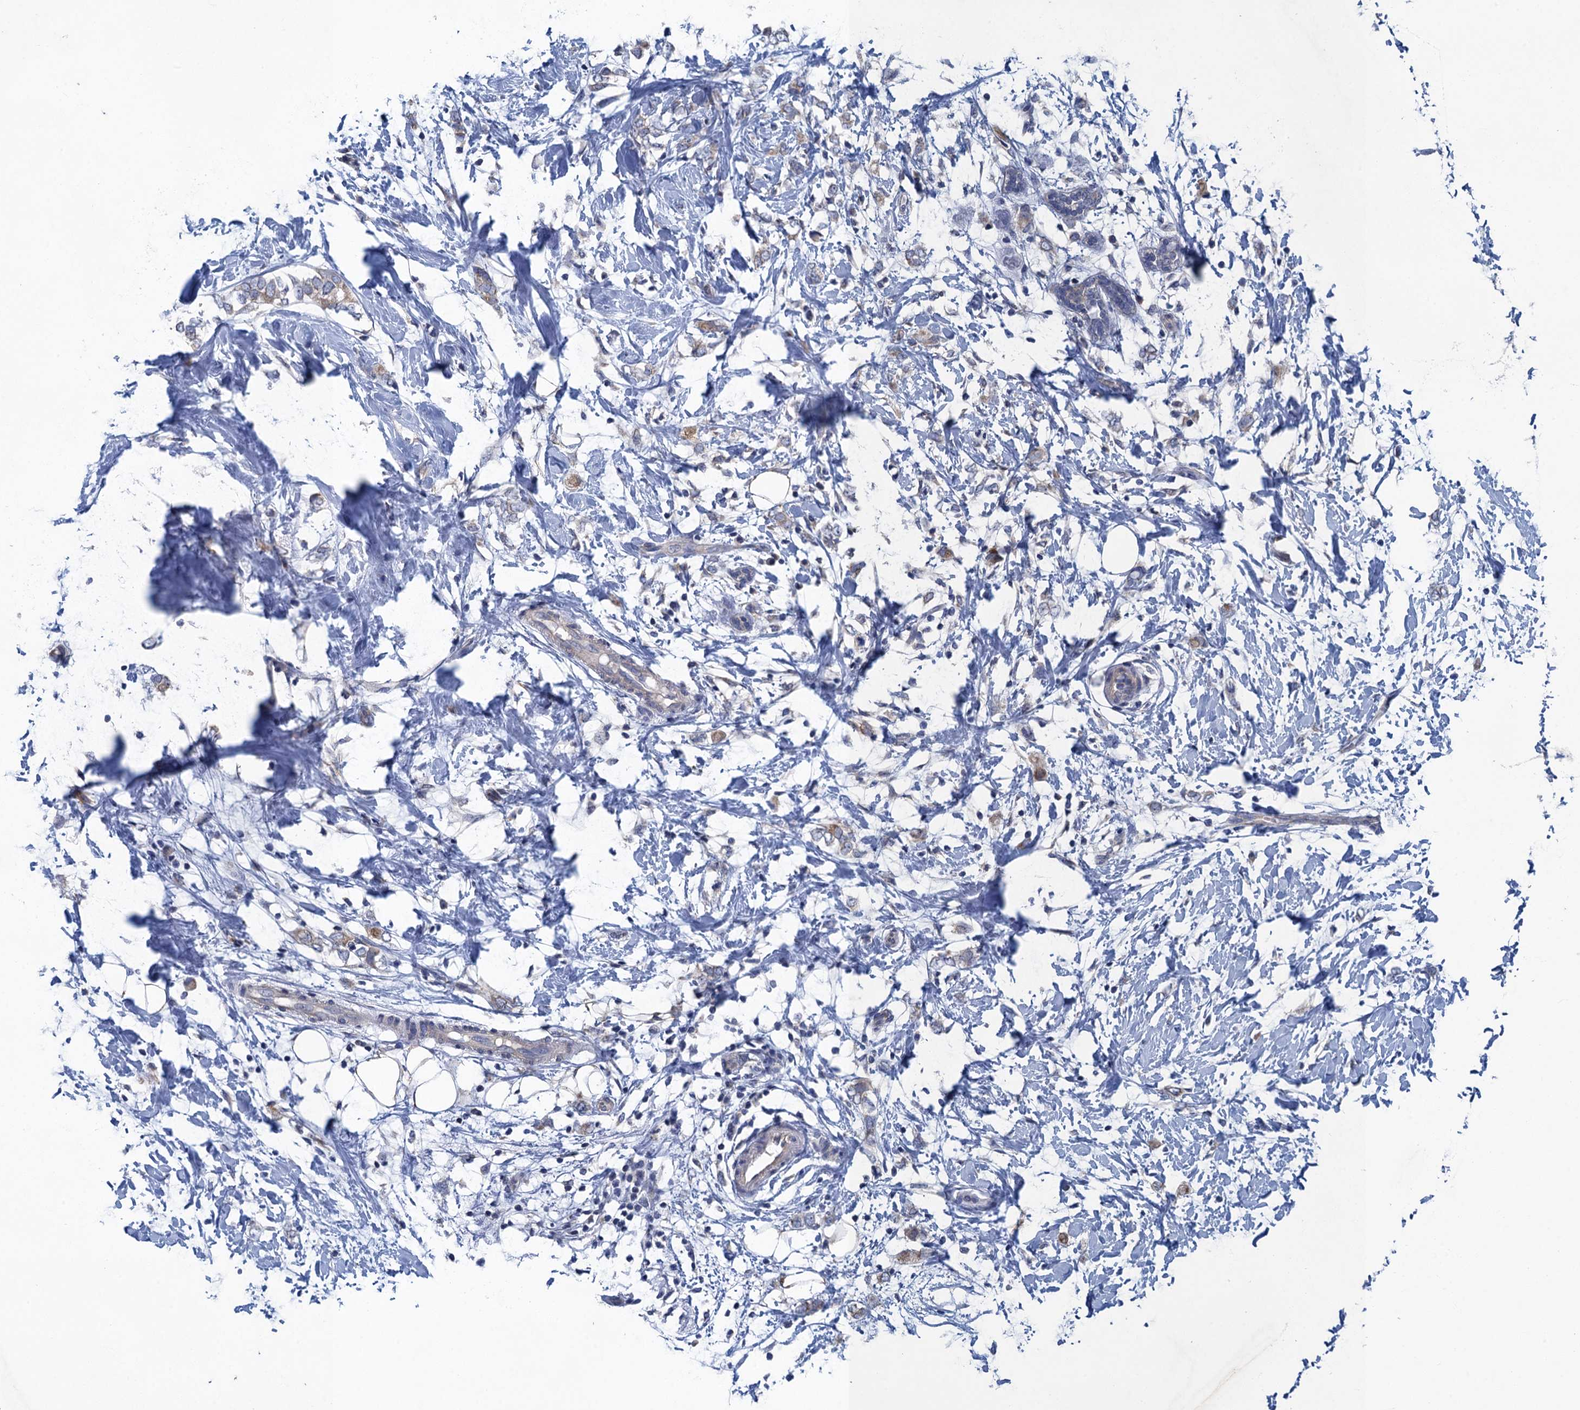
{"staining": {"intensity": "weak", "quantity": "<25%", "location": "cytoplasmic/membranous"}, "tissue": "breast cancer", "cell_type": "Tumor cells", "image_type": "cancer", "snomed": [{"axis": "morphology", "description": "Normal tissue, NOS"}, {"axis": "morphology", "description": "Lobular carcinoma"}, {"axis": "topography", "description": "Breast"}], "caption": "High magnification brightfield microscopy of breast cancer stained with DAB (3,3'-diaminobenzidine) (brown) and counterstained with hematoxylin (blue): tumor cells show no significant expression. Brightfield microscopy of immunohistochemistry (IHC) stained with DAB (brown) and hematoxylin (blue), captured at high magnification.", "gene": "CTU2", "patient": {"sex": "female", "age": 47}}